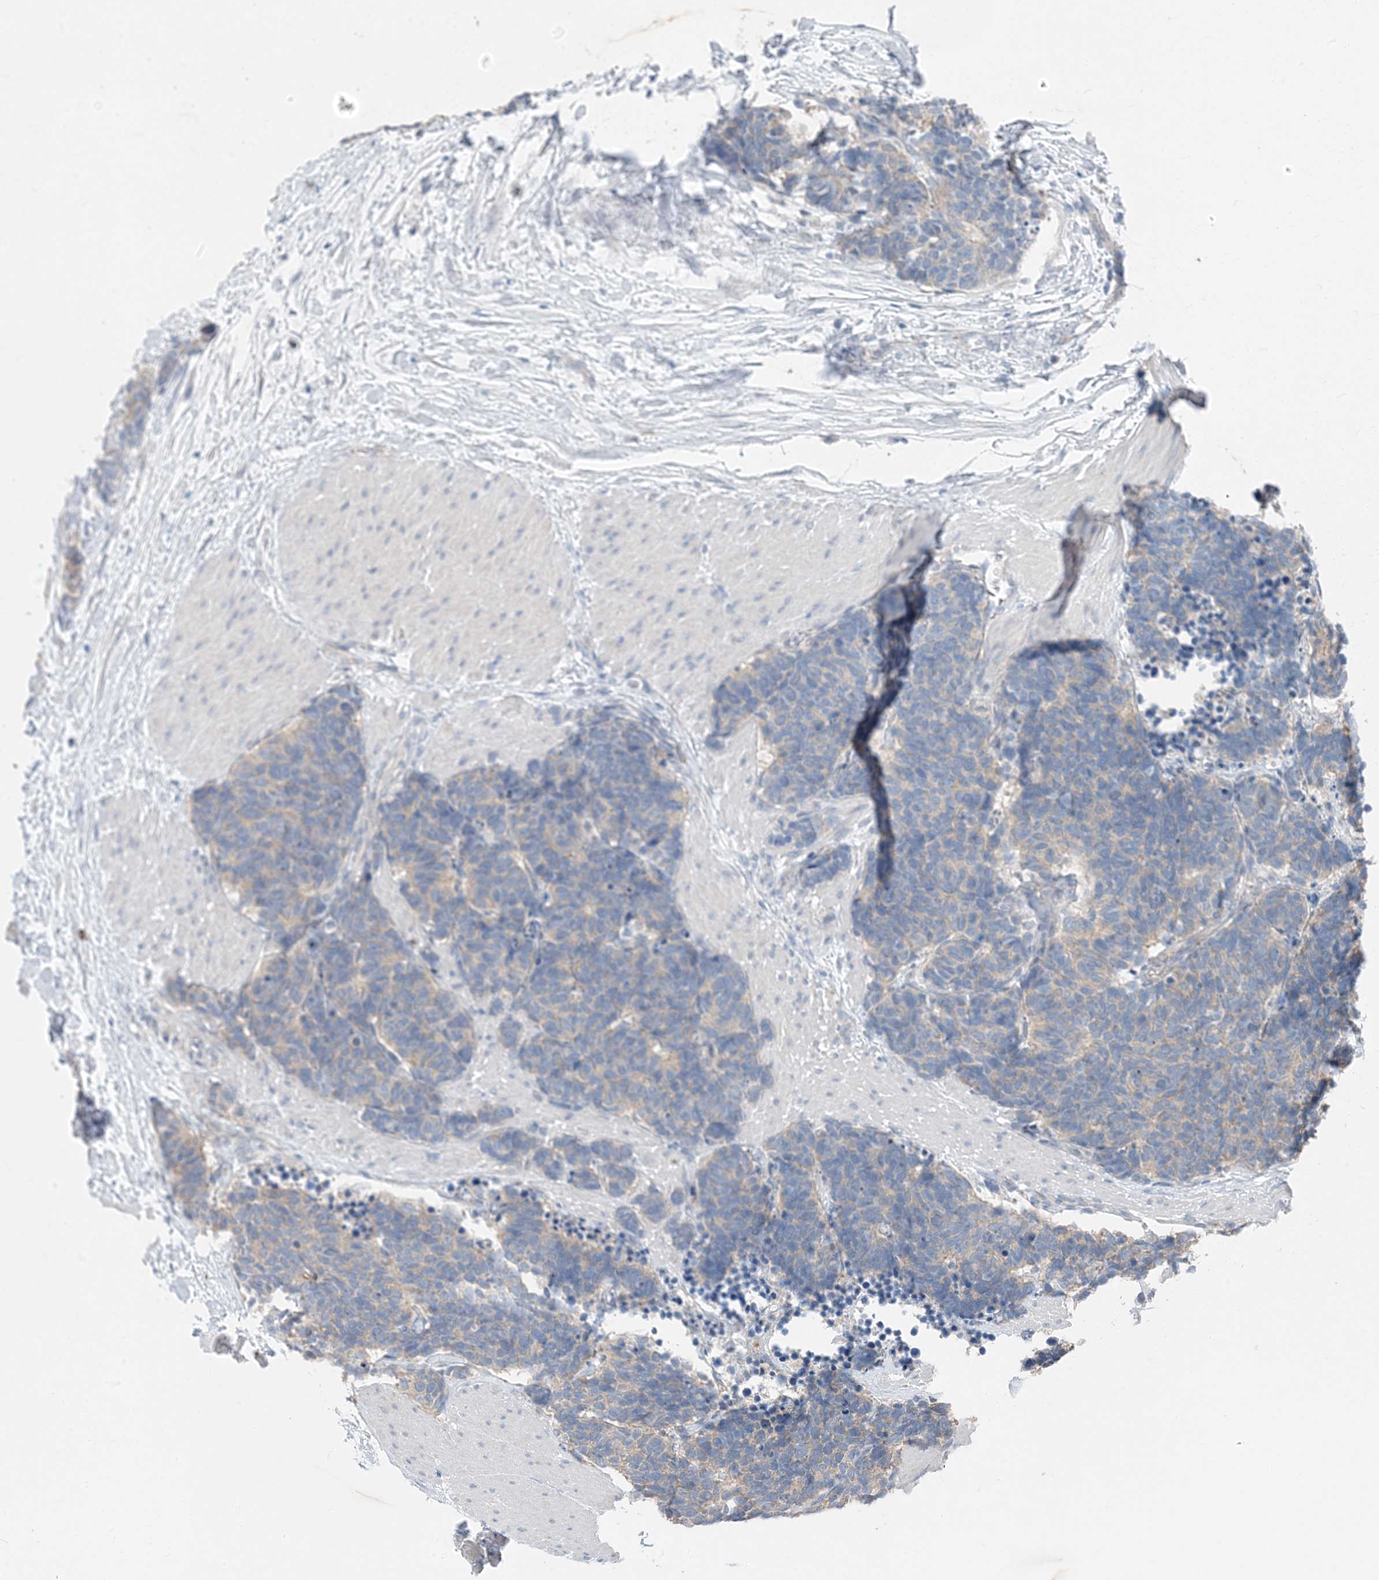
{"staining": {"intensity": "negative", "quantity": "none", "location": "none"}, "tissue": "carcinoid", "cell_type": "Tumor cells", "image_type": "cancer", "snomed": [{"axis": "morphology", "description": "Carcinoma, NOS"}, {"axis": "morphology", "description": "Carcinoid, malignant, NOS"}, {"axis": "topography", "description": "Urinary bladder"}], "caption": "The micrograph displays no significant positivity in tumor cells of carcinoid (malignant). Brightfield microscopy of immunohistochemistry (IHC) stained with DAB (brown) and hematoxylin (blue), captured at high magnification.", "gene": "NCOA7", "patient": {"sex": "male", "age": 57}}